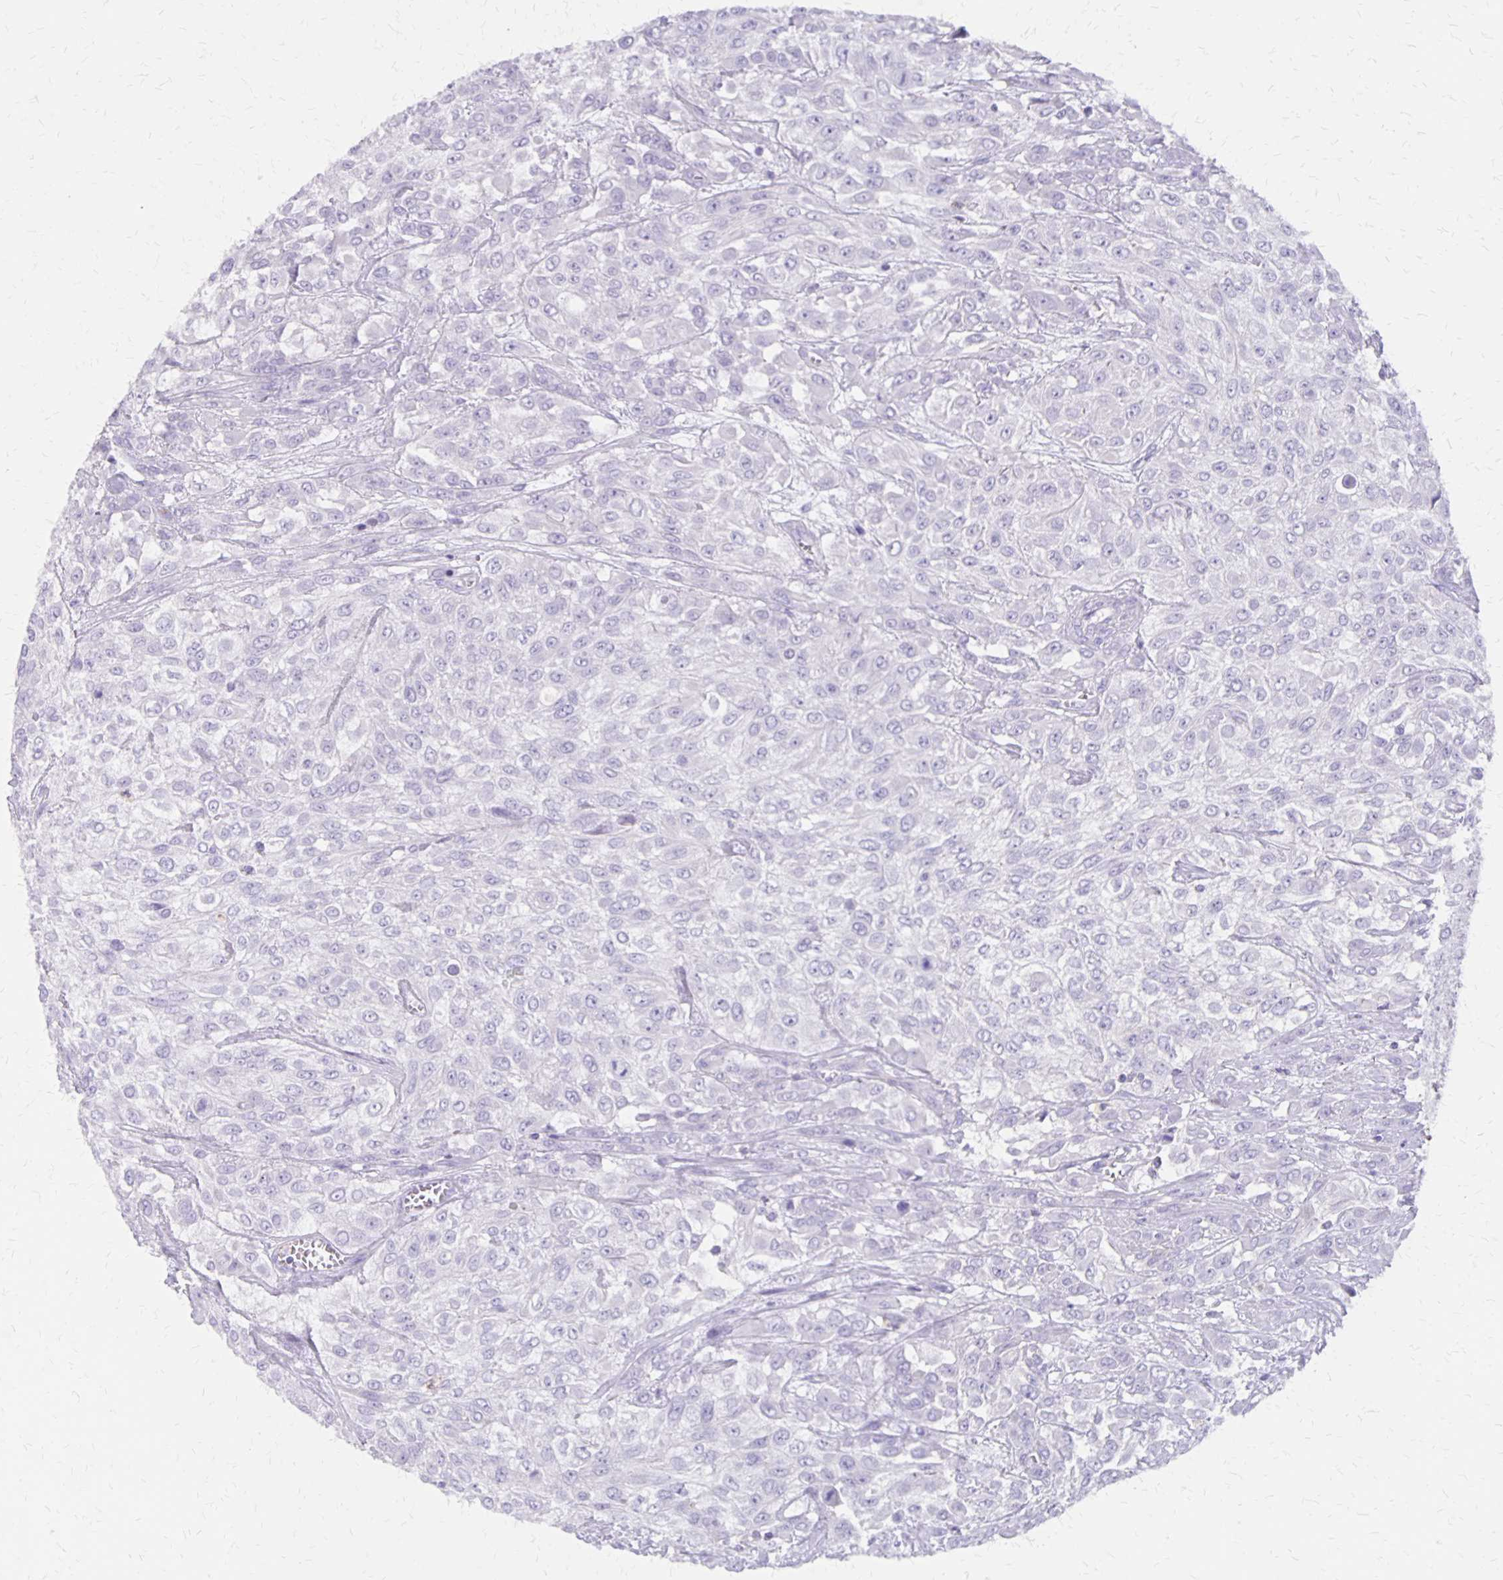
{"staining": {"intensity": "negative", "quantity": "none", "location": "none"}, "tissue": "urothelial cancer", "cell_type": "Tumor cells", "image_type": "cancer", "snomed": [{"axis": "morphology", "description": "Urothelial carcinoma, High grade"}, {"axis": "topography", "description": "Urinary bladder"}], "caption": "Urothelial cancer stained for a protein using IHC reveals no staining tumor cells.", "gene": "SEPTIN5", "patient": {"sex": "male", "age": 57}}